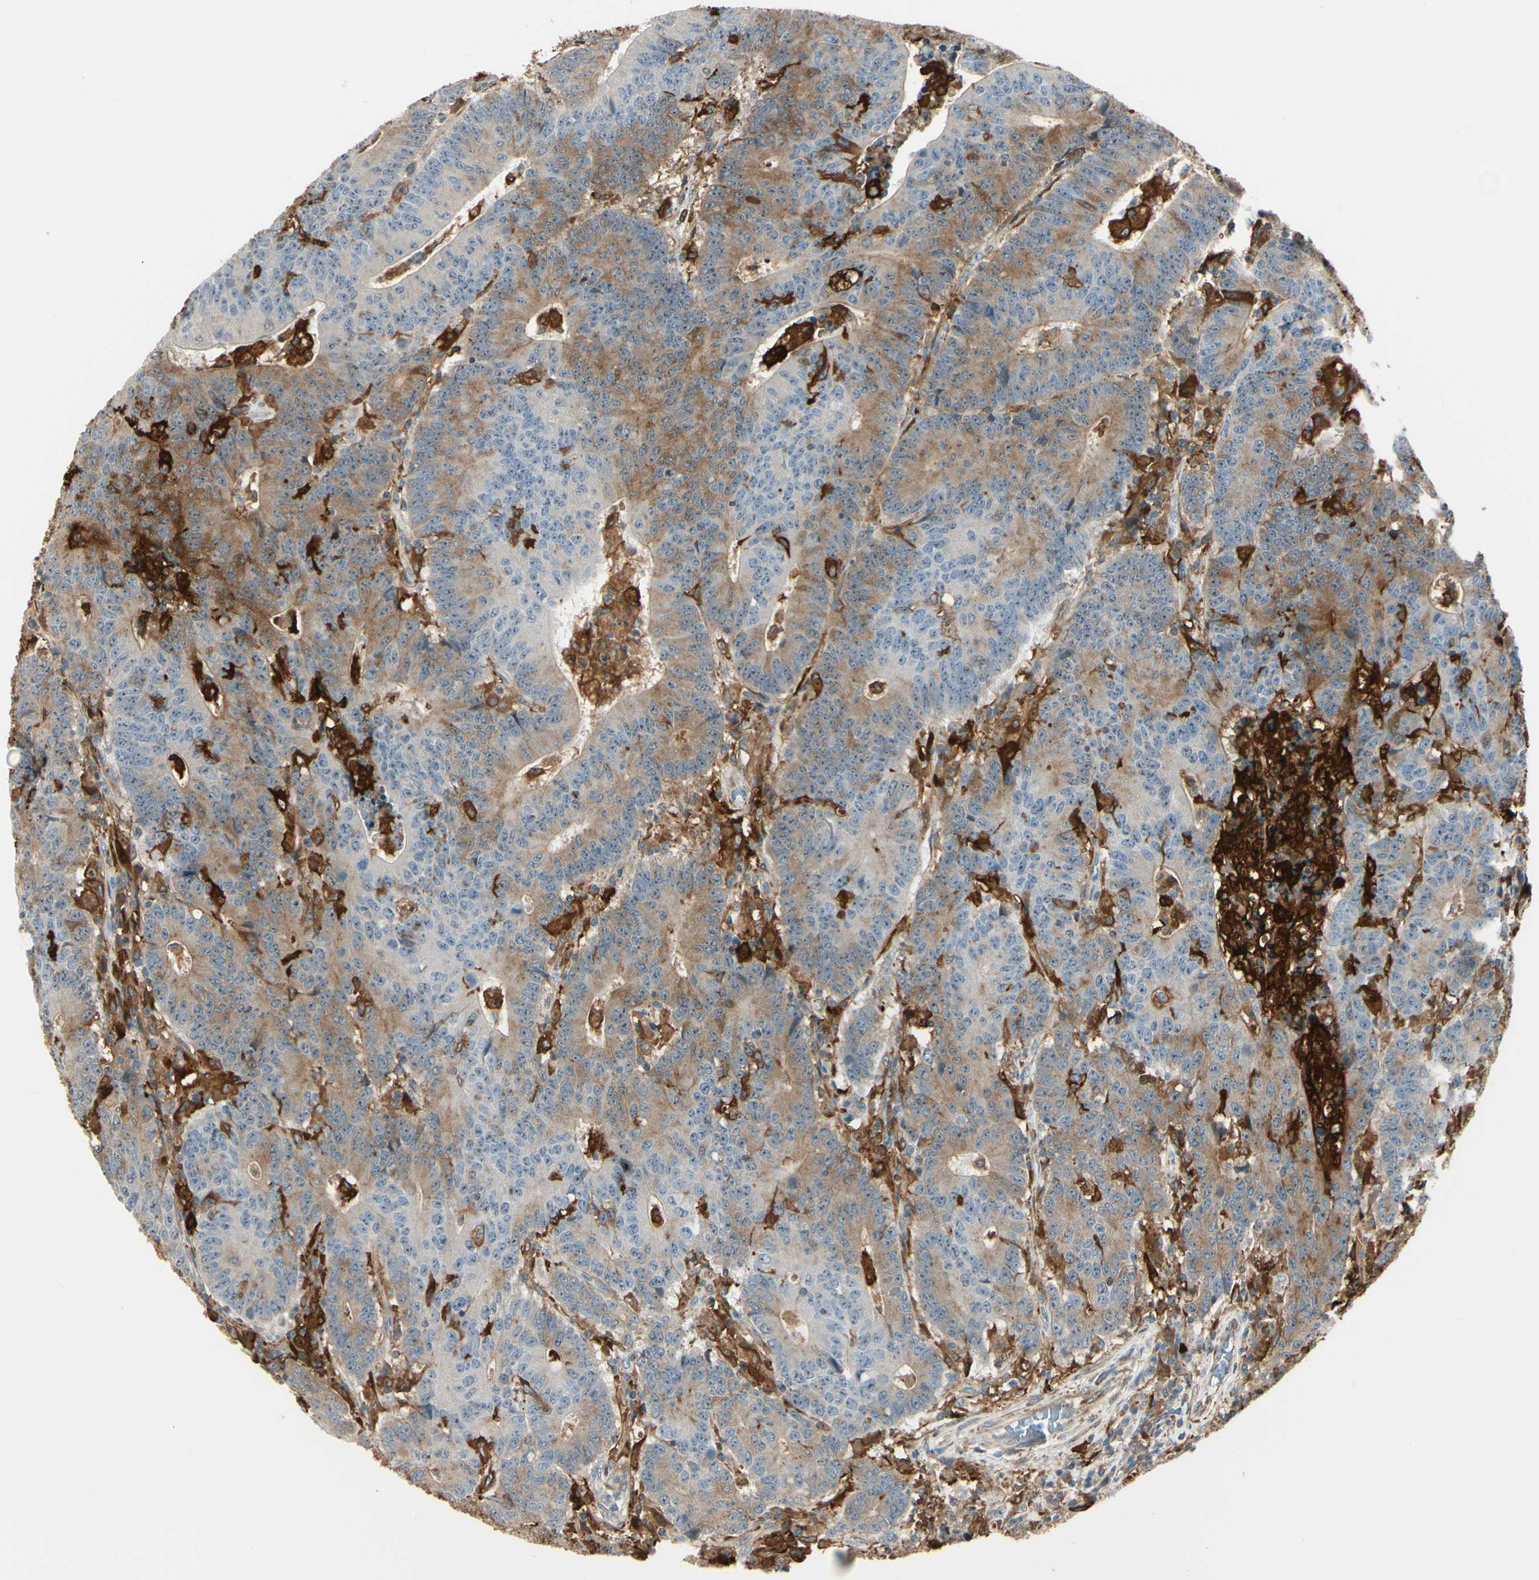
{"staining": {"intensity": "moderate", "quantity": "25%-75%", "location": "cytoplasmic/membranous"}, "tissue": "colorectal cancer", "cell_type": "Tumor cells", "image_type": "cancer", "snomed": [{"axis": "morphology", "description": "Normal tissue, NOS"}, {"axis": "morphology", "description": "Adenocarcinoma, NOS"}, {"axis": "topography", "description": "Colon"}], "caption": "A brown stain labels moderate cytoplasmic/membranous positivity of a protein in human adenocarcinoma (colorectal) tumor cells.", "gene": "FTH1", "patient": {"sex": "female", "age": 75}}